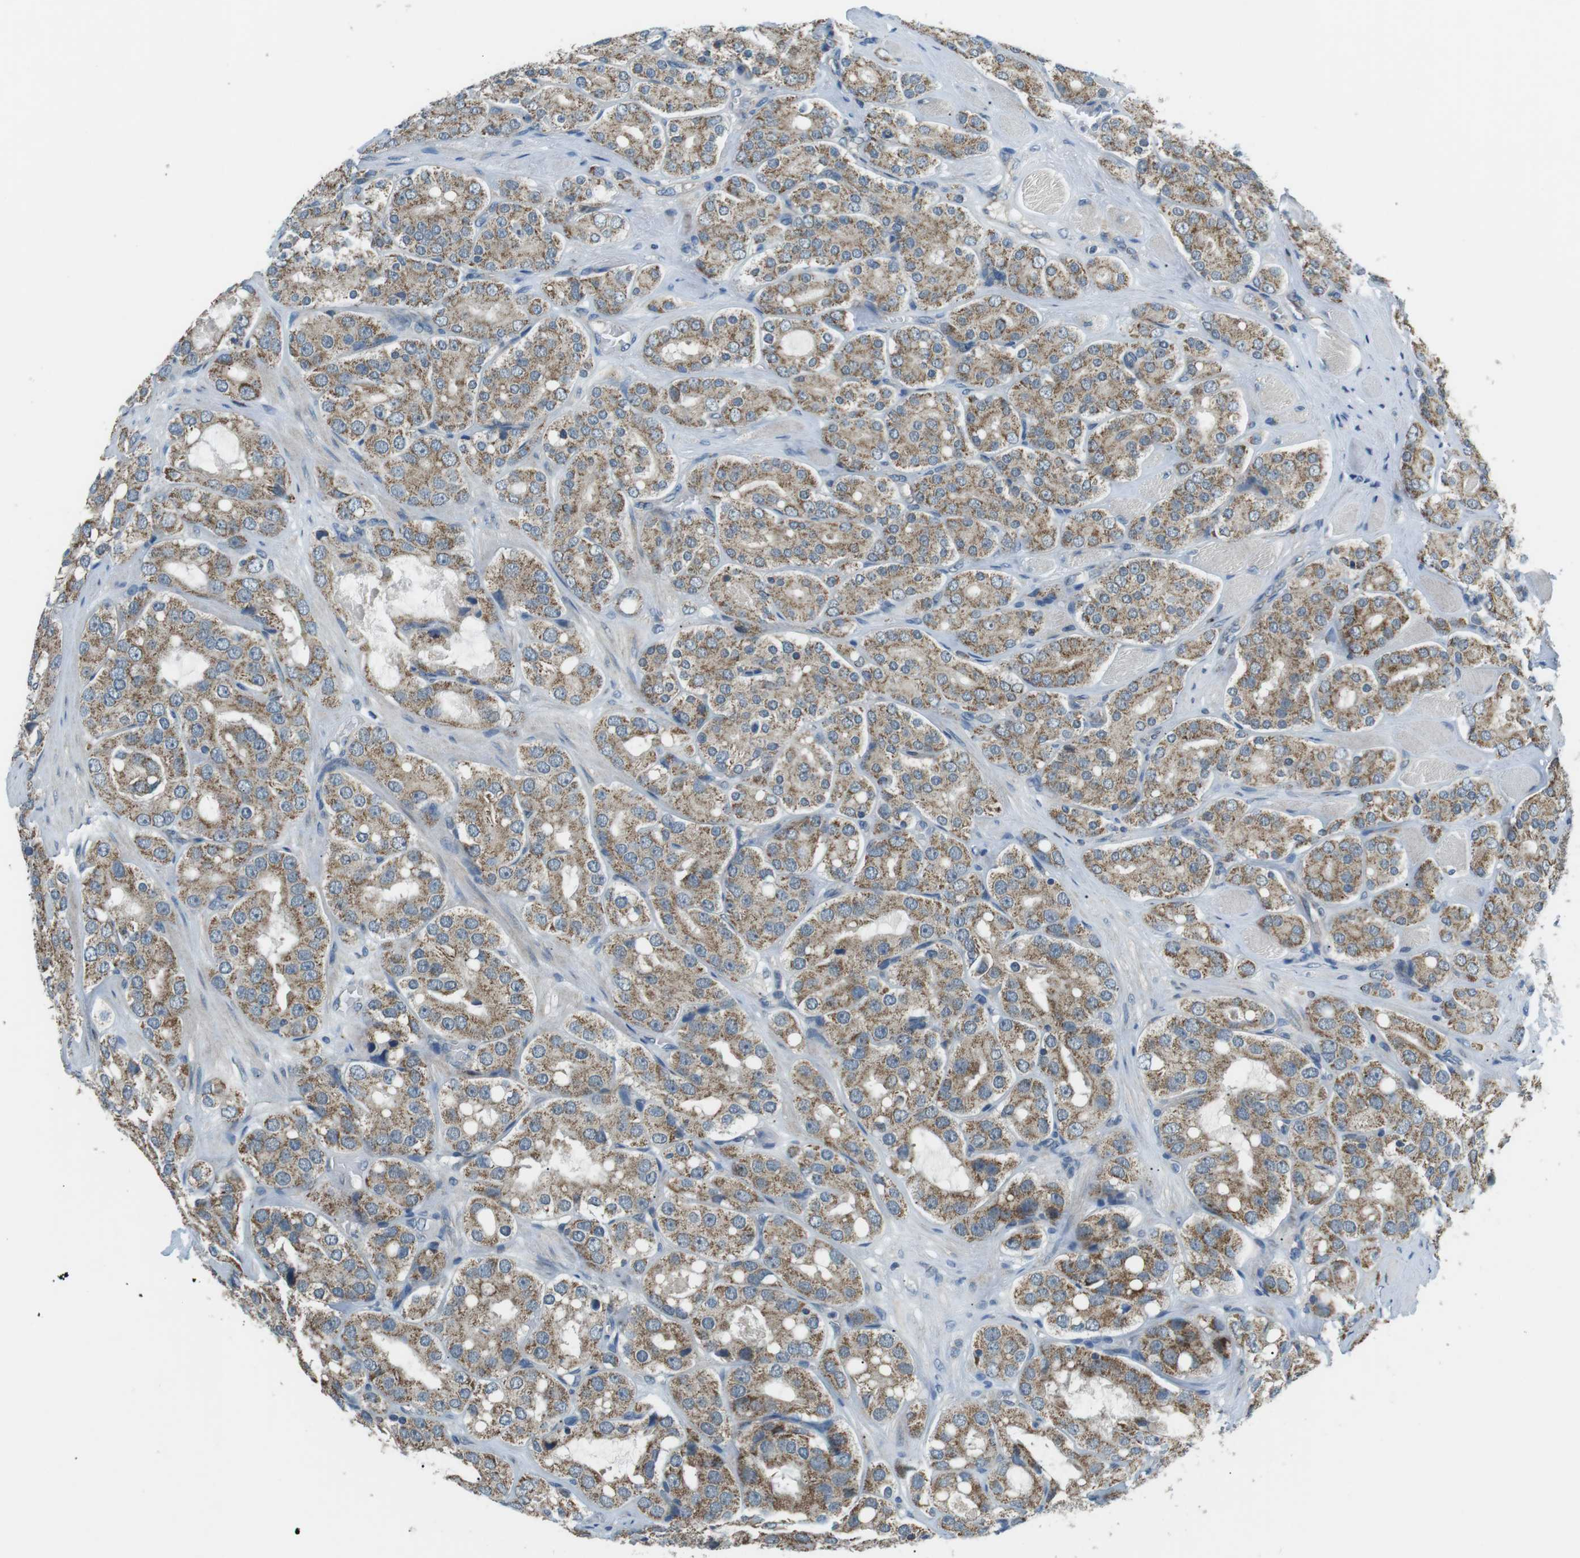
{"staining": {"intensity": "moderate", "quantity": "25%-75%", "location": "cytoplasmic/membranous"}, "tissue": "prostate cancer", "cell_type": "Tumor cells", "image_type": "cancer", "snomed": [{"axis": "morphology", "description": "Adenocarcinoma, High grade"}, {"axis": "topography", "description": "Prostate"}], "caption": "A brown stain labels moderate cytoplasmic/membranous staining of a protein in prostate adenocarcinoma (high-grade) tumor cells.", "gene": "BACE1", "patient": {"sex": "male", "age": 65}}